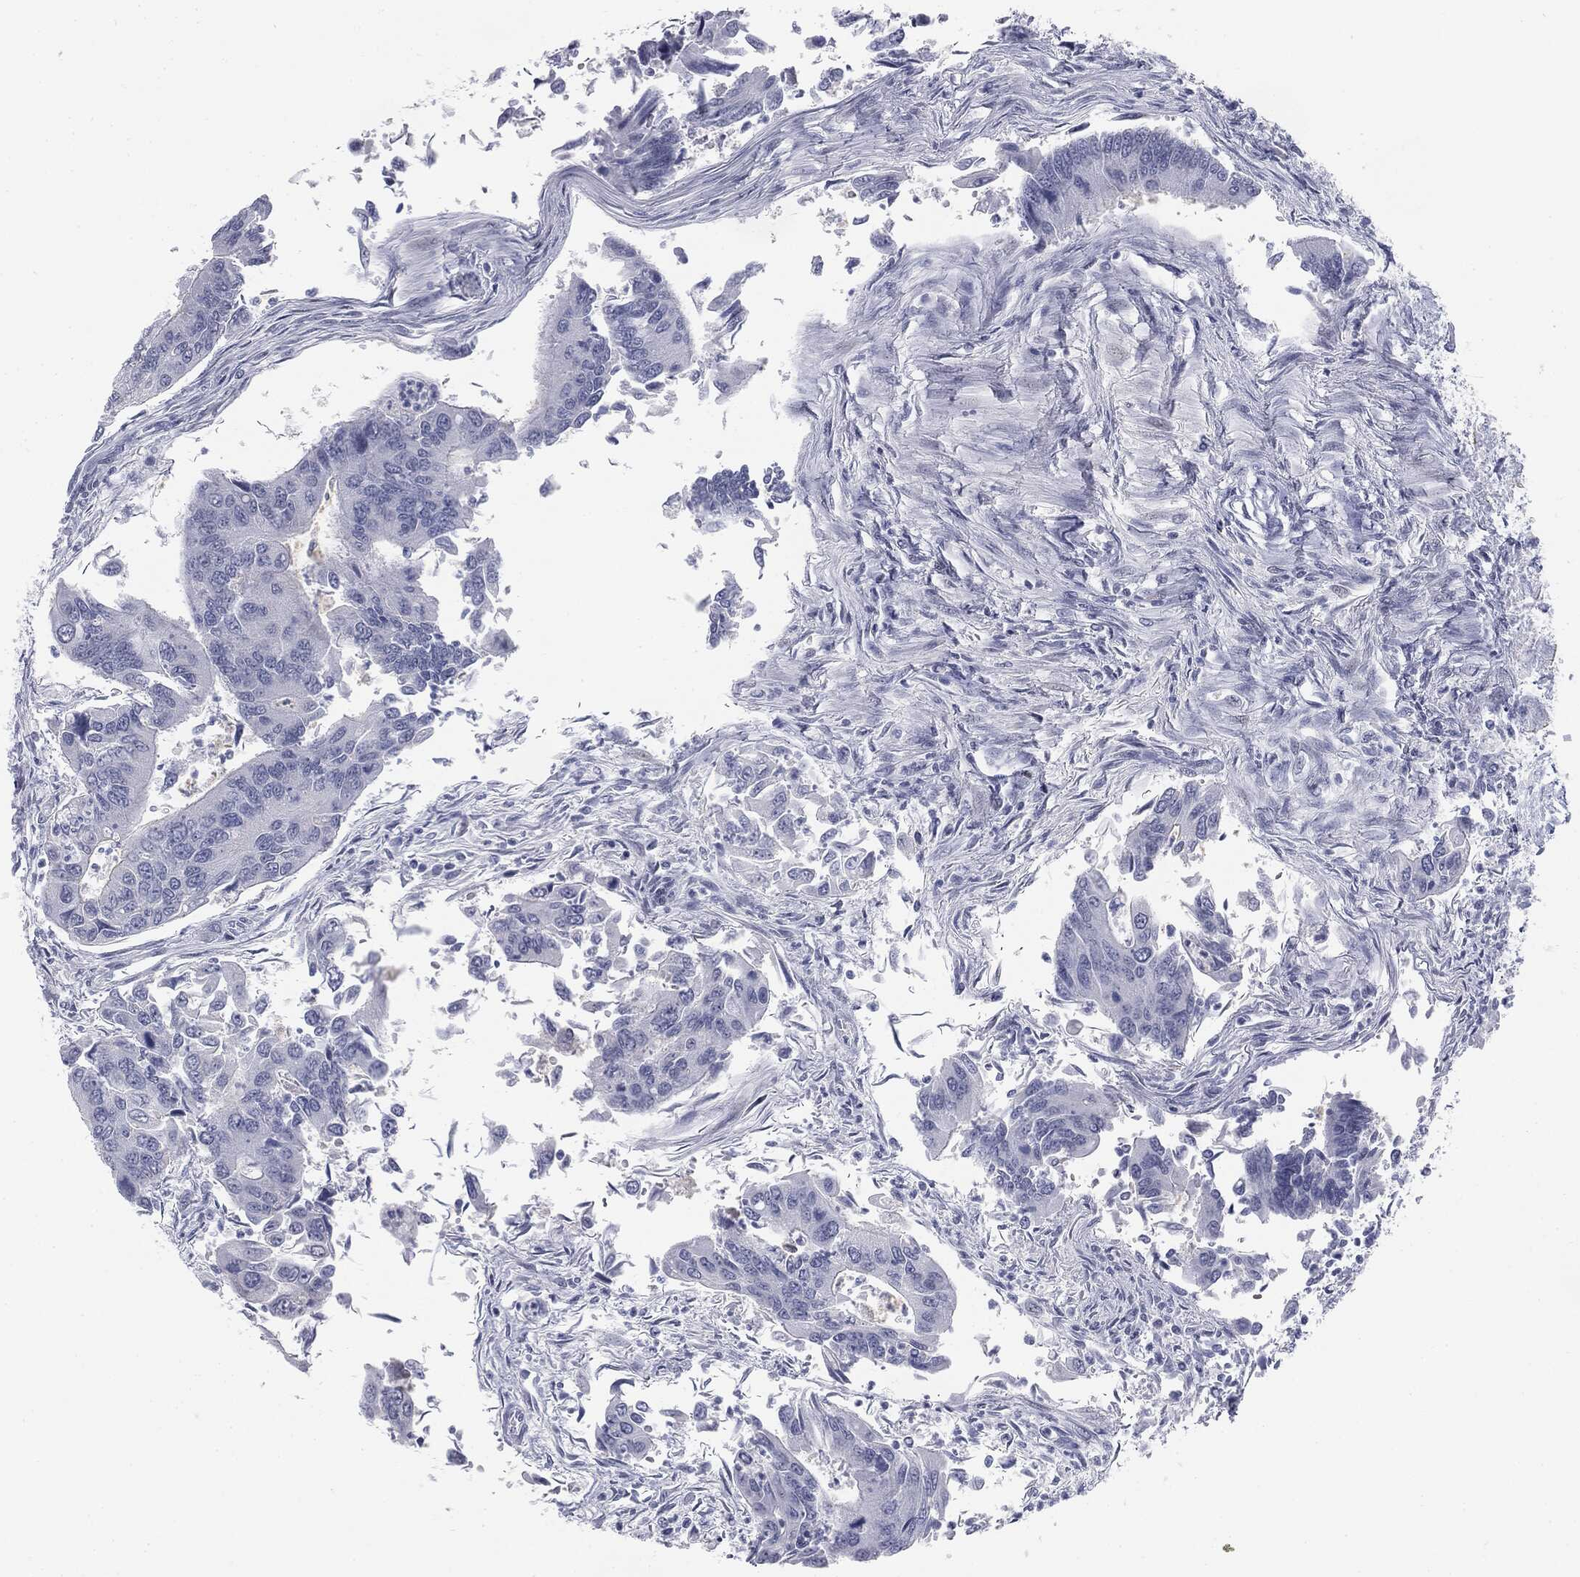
{"staining": {"intensity": "negative", "quantity": "none", "location": "none"}, "tissue": "colorectal cancer", "cell_type": "Tumor cells", "image_type": "cancer", "snomed": [{"axis": "morphology", "description": "Adenocarcinoma, NOS"}, {"axis": "topography", "description": "Colon"}], "caption": "The histopathology image displays no significant staining in tumor cells of colorectal cancer.", "gene": "TPO", "patient": {"sex": "female", "age": 67}}